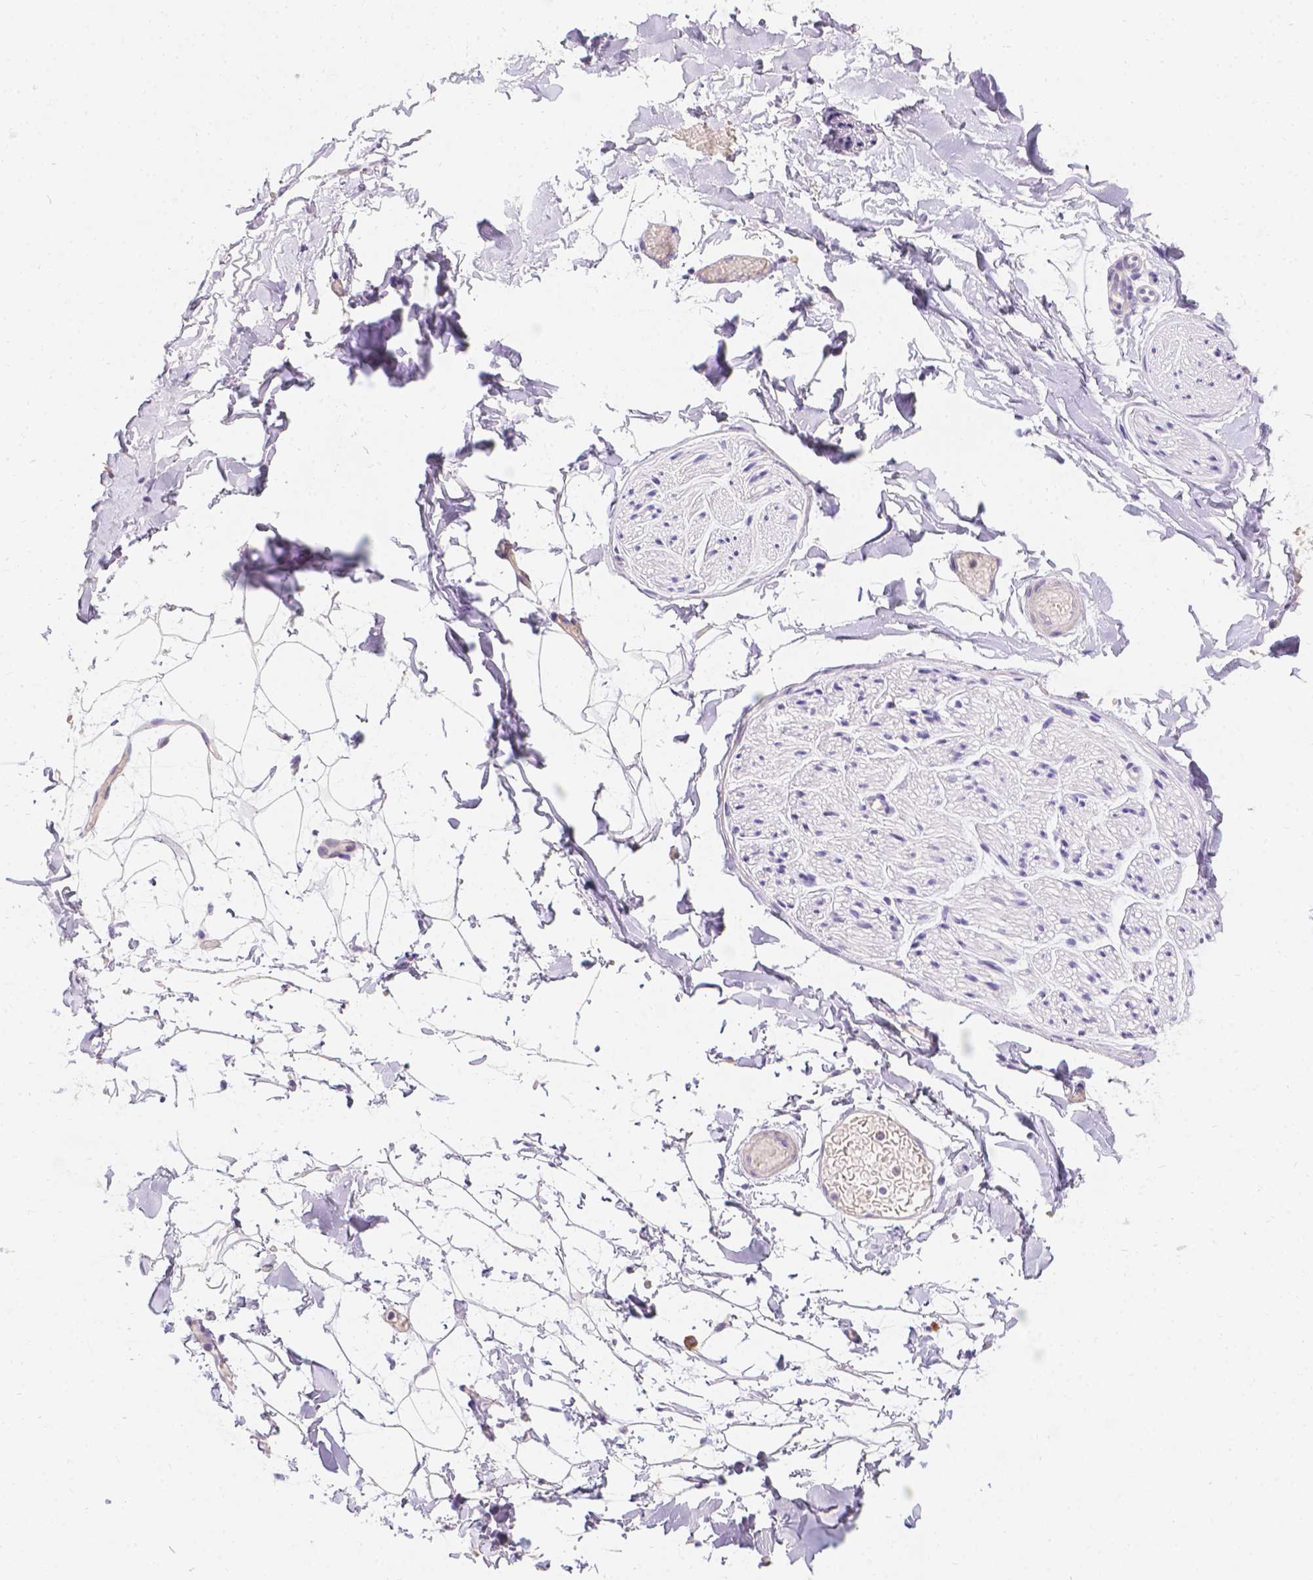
{"staining": {"intensity": "negative", "quantity": "none", "location": "none"}, "tissue": "adipose tissue", "cell_type": "Adipocytes", "image_type": "normal", "snomed": [{"axis": "morphology", "description": "Normal tissue, NOS"}, {"axis": "topography", "description": "Gallbladder"}, {"axis": "topography", "description": "Peripheral nerve tissue"}], "caption": "The immunohistochemistry (IHC) photomicrograph has no significant positivity in adipocytes of adipose tissue.", "gene": "GNRHR", "patient": {"sex": "female", "age": 45}}